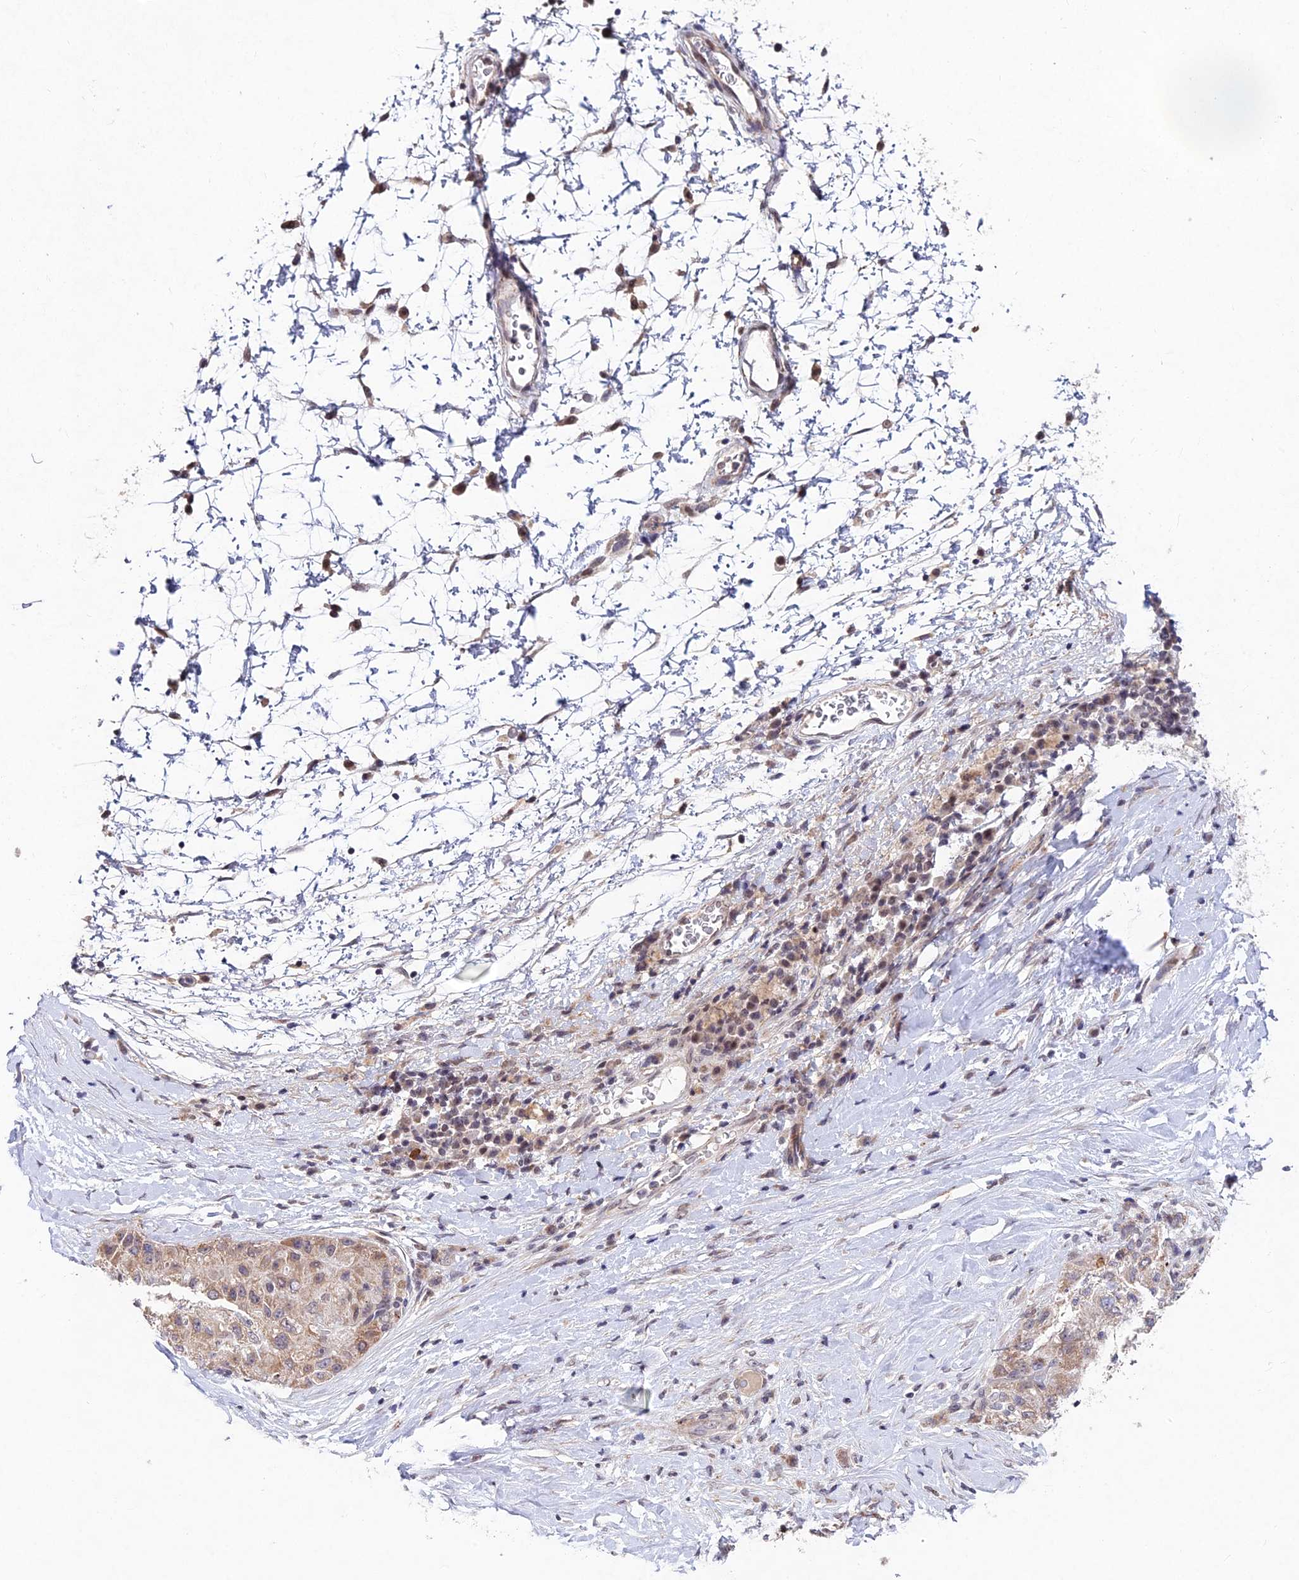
{"staining": {"intensity": "weak", "quantity": "25%-75%", "location": "cytoplasmic/membranous"}, "tissue": "liver cancer", "cell_type": "Tumor cells", "image_type": "cancer", "snomed": [{"axis": "morphology", "description": "Carcinoma, Hepatocellular, NOS"}, {"axis": "topography", "description": "Liver"}], "caption": "Protein staining by immunohistochemistry reveals weak cytoplasmic/membranous positivity in approximately 25%-75% of tumor cells in hepatocellular carcinoma (liver).", "gene": "RAVER1", "patient": {"sex": "male", "age": 80}}